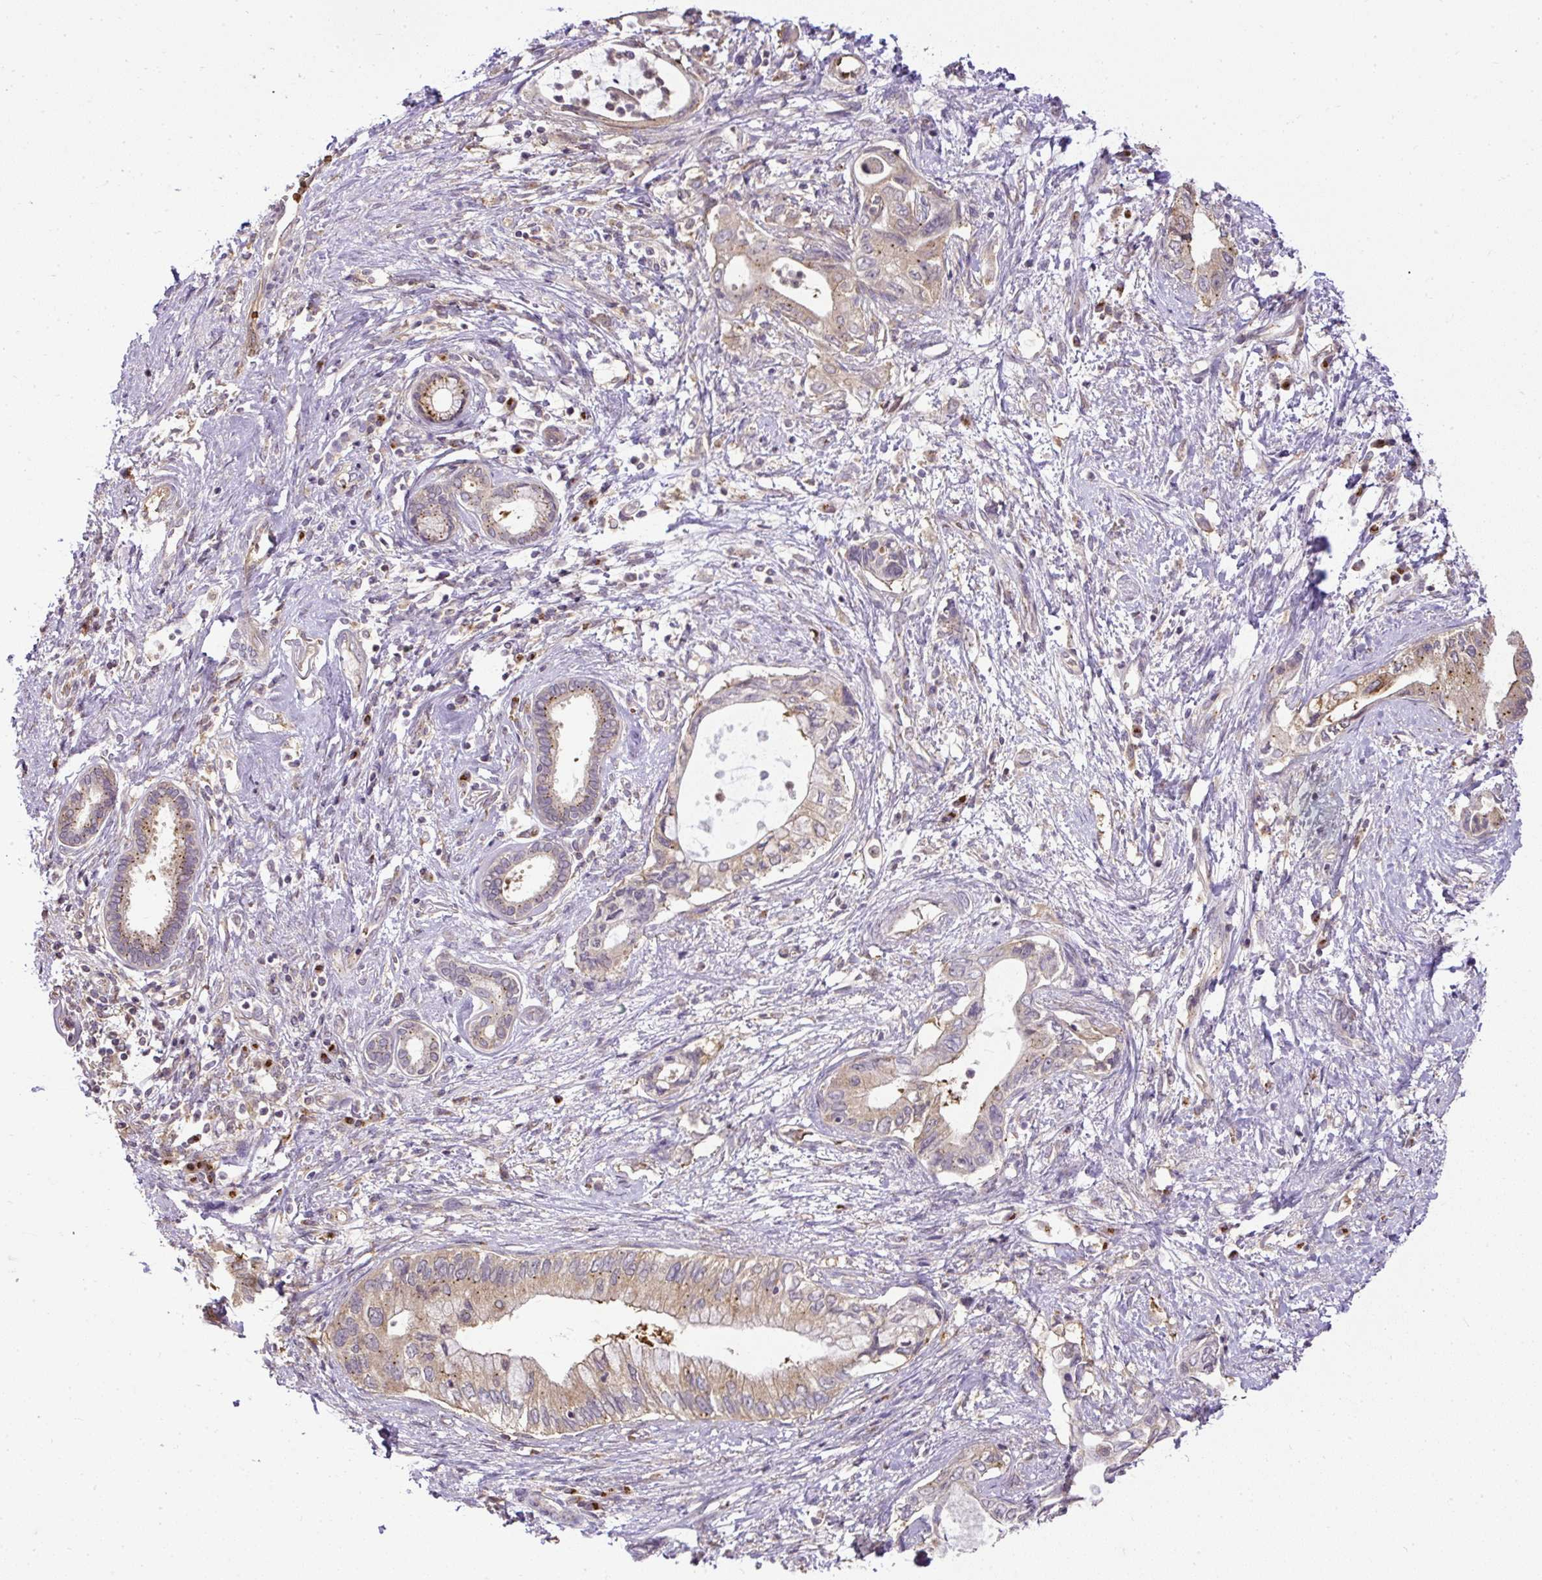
{"staining": {"intensity": "weak", "quantity": "<25%", "location": "cytoplasmic/membranous"}, "tissue": "pancreatic cancer", "cell_type": "Tumor cells", "image_type": "cancer", "snomed": [{"axis": "morphology", "description": "Adenocarcinoma, NOS"}, {"axis": "topography", "description": "Pancreas"}], "caption": "An immunohistochemistry (IHC) micrograph of adenocarcinoma (pancreatic) is shown. There is no staining in tumor cells of adenocarcinoma (pancreatic).", "gene": "SMC4", "patient": {"sex": "female", "age": 73}}